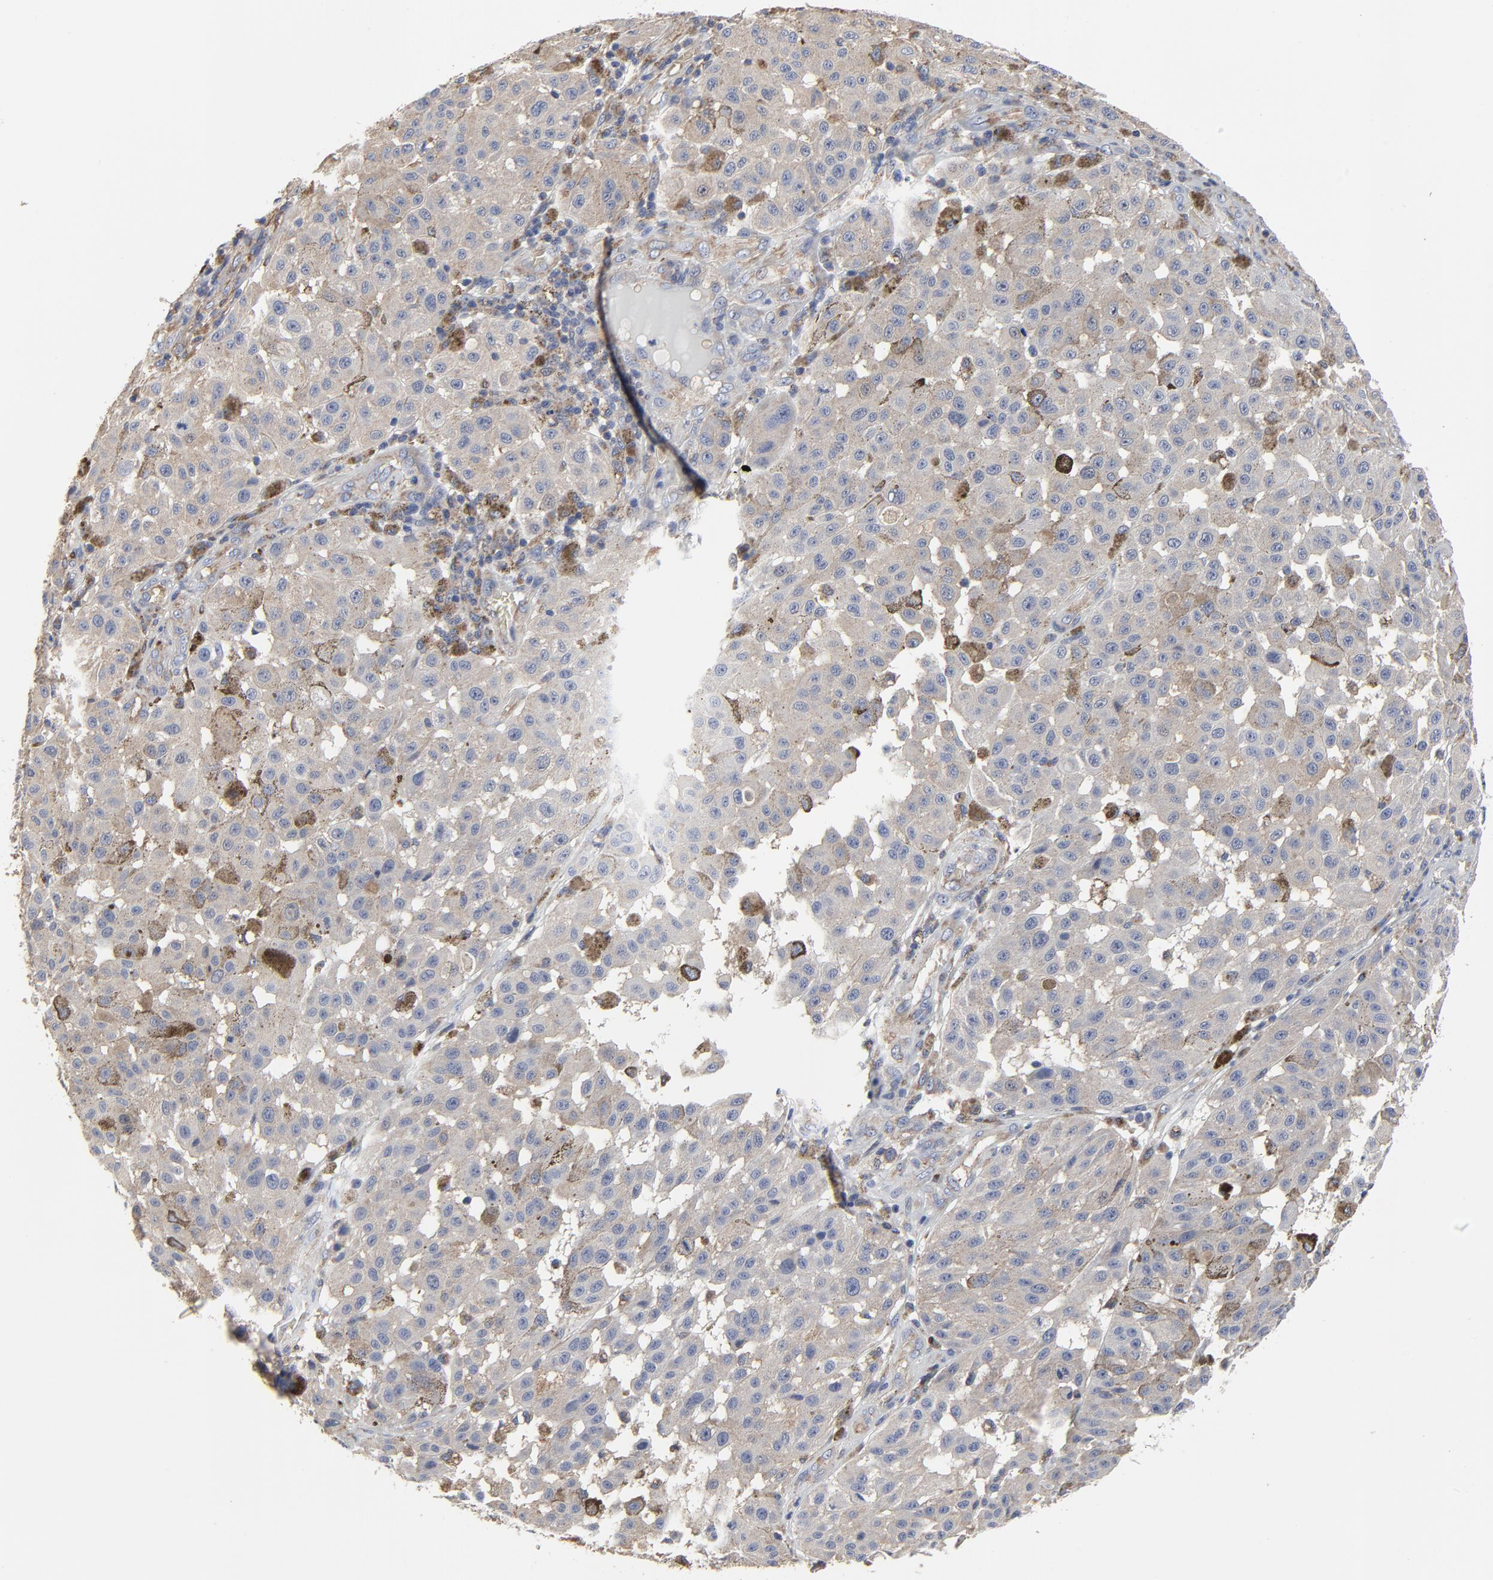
{"staining": {"intensity": "weak", "quantity": ">75%", "location": "cytoplasmic/membranous"}, "tissue": "melanoma", "cell_type": "Tumor cells", "image_type": "cancer", "snomed": [{"axis": "morphology", "description": "Malignant melanoma, NOS"}, {"axis": "topography", "description": "Skin"}], "caption": "Protein staining of melanoma tissue exhibits weak cytoplasmic/membranous staining in about >75% of tumor cells.", "gene": "NXF3", "patient": {"sex": "female", "age": 64}}